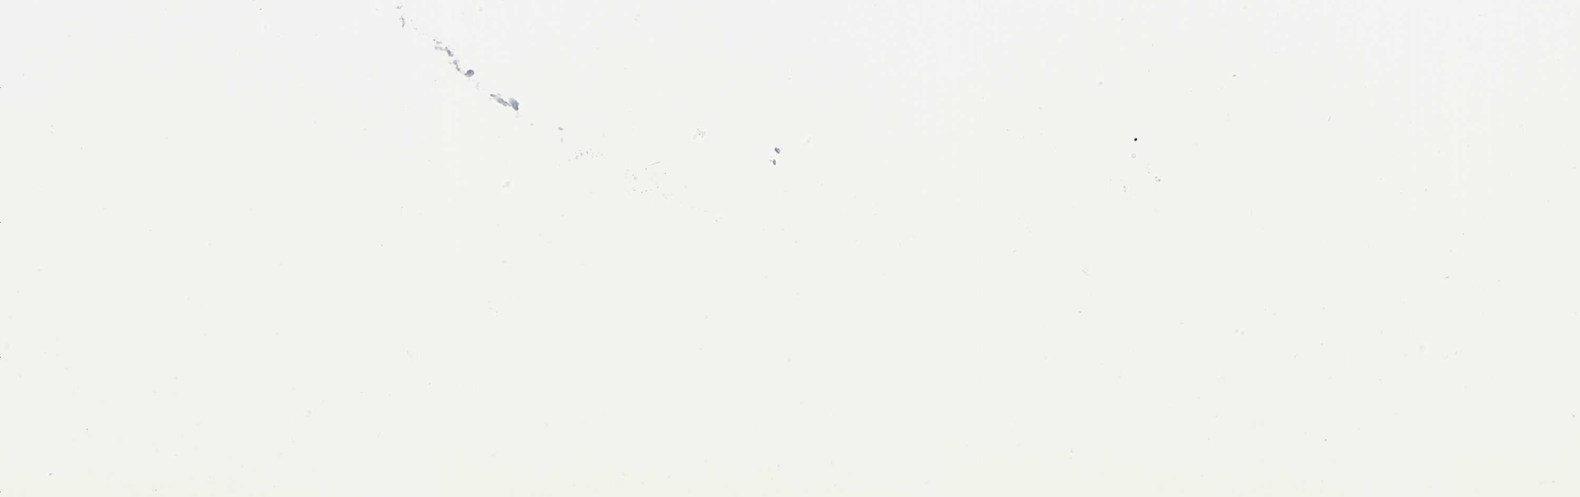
{"staining": {"intensity": "strong", "quantity": ">75%", "location": "nuclear"}, "tissue": "vagina", "cell_type": "Squamous epithelial cells", "image_type": "normal", "snomed": [{"axis": "morphology", "description": "Normal tissue, NOS"}, {"axis": "topography", "description": "Vagina"}], "caption": "An immunohistochemistry (IHC) histopathology image of normal tissue is shown. Protein staining in brown highlights strong nuclear positivity in vagina within squamous epithelial cells. The protein is shown in brown color, while the nuclei are stained blue.", "gene": "MEIS2", "patient": {"sex": "female", "age": 34}}